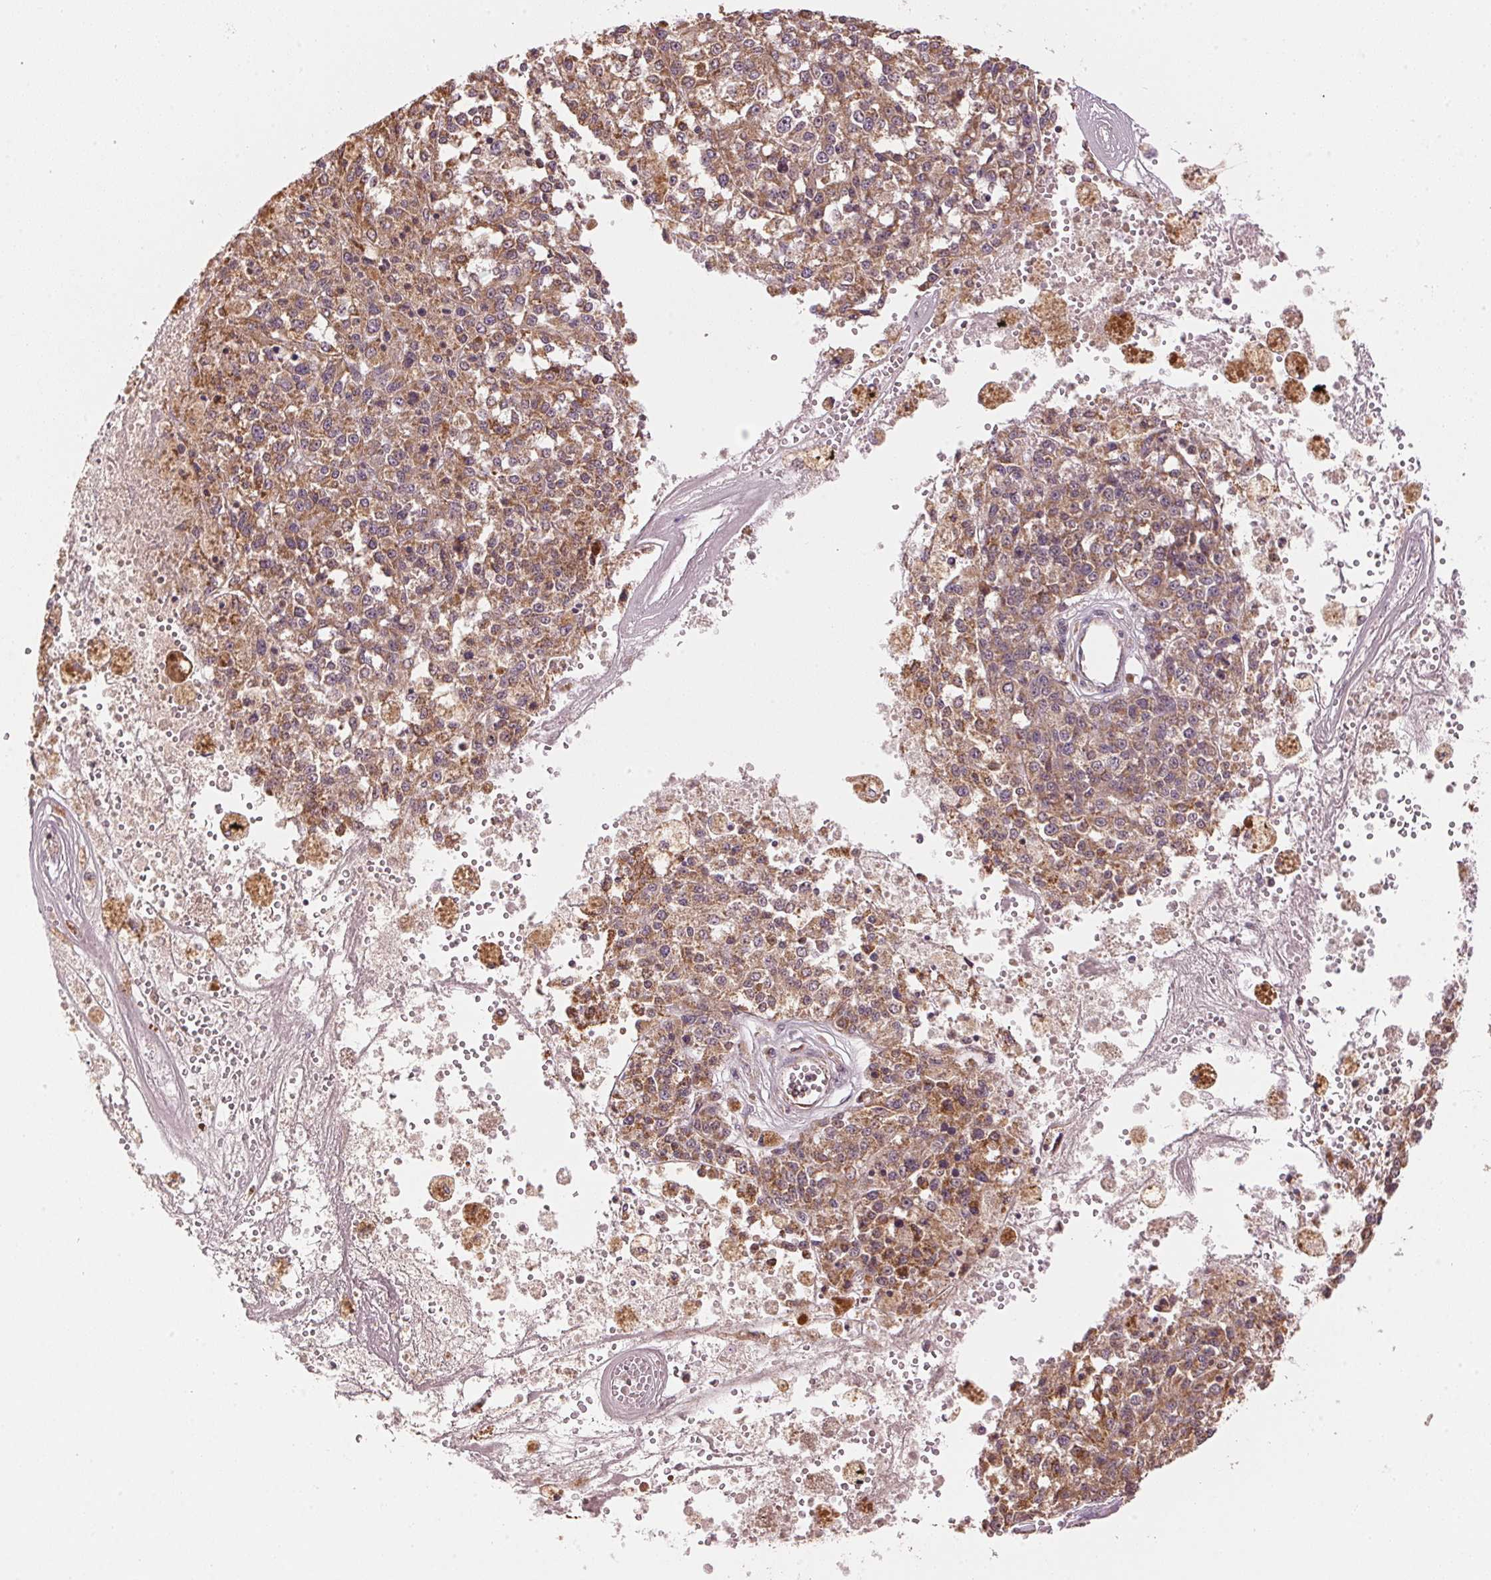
{"staining": {"intensity": "moderate", "quantity": ">75%", "location": "cytoplasmic/membranous"}, "tissue": "melanoma", "cell_type": "Tumor cells", "image_type": "cancer", "snomed": [{"axis": "morphology", "description": "Malignant melanoma, Metastatic site"}, {"axis": "topography", "description": "Lymph node"}], "caption": "IHC of melanoma demonstrates medium levels of moderate cytoplasmic/membranous positivity in approximately >75% of tumor cells.", "gene": "ARHGAP6", "patient": {"sex": "female", "age": 64}}